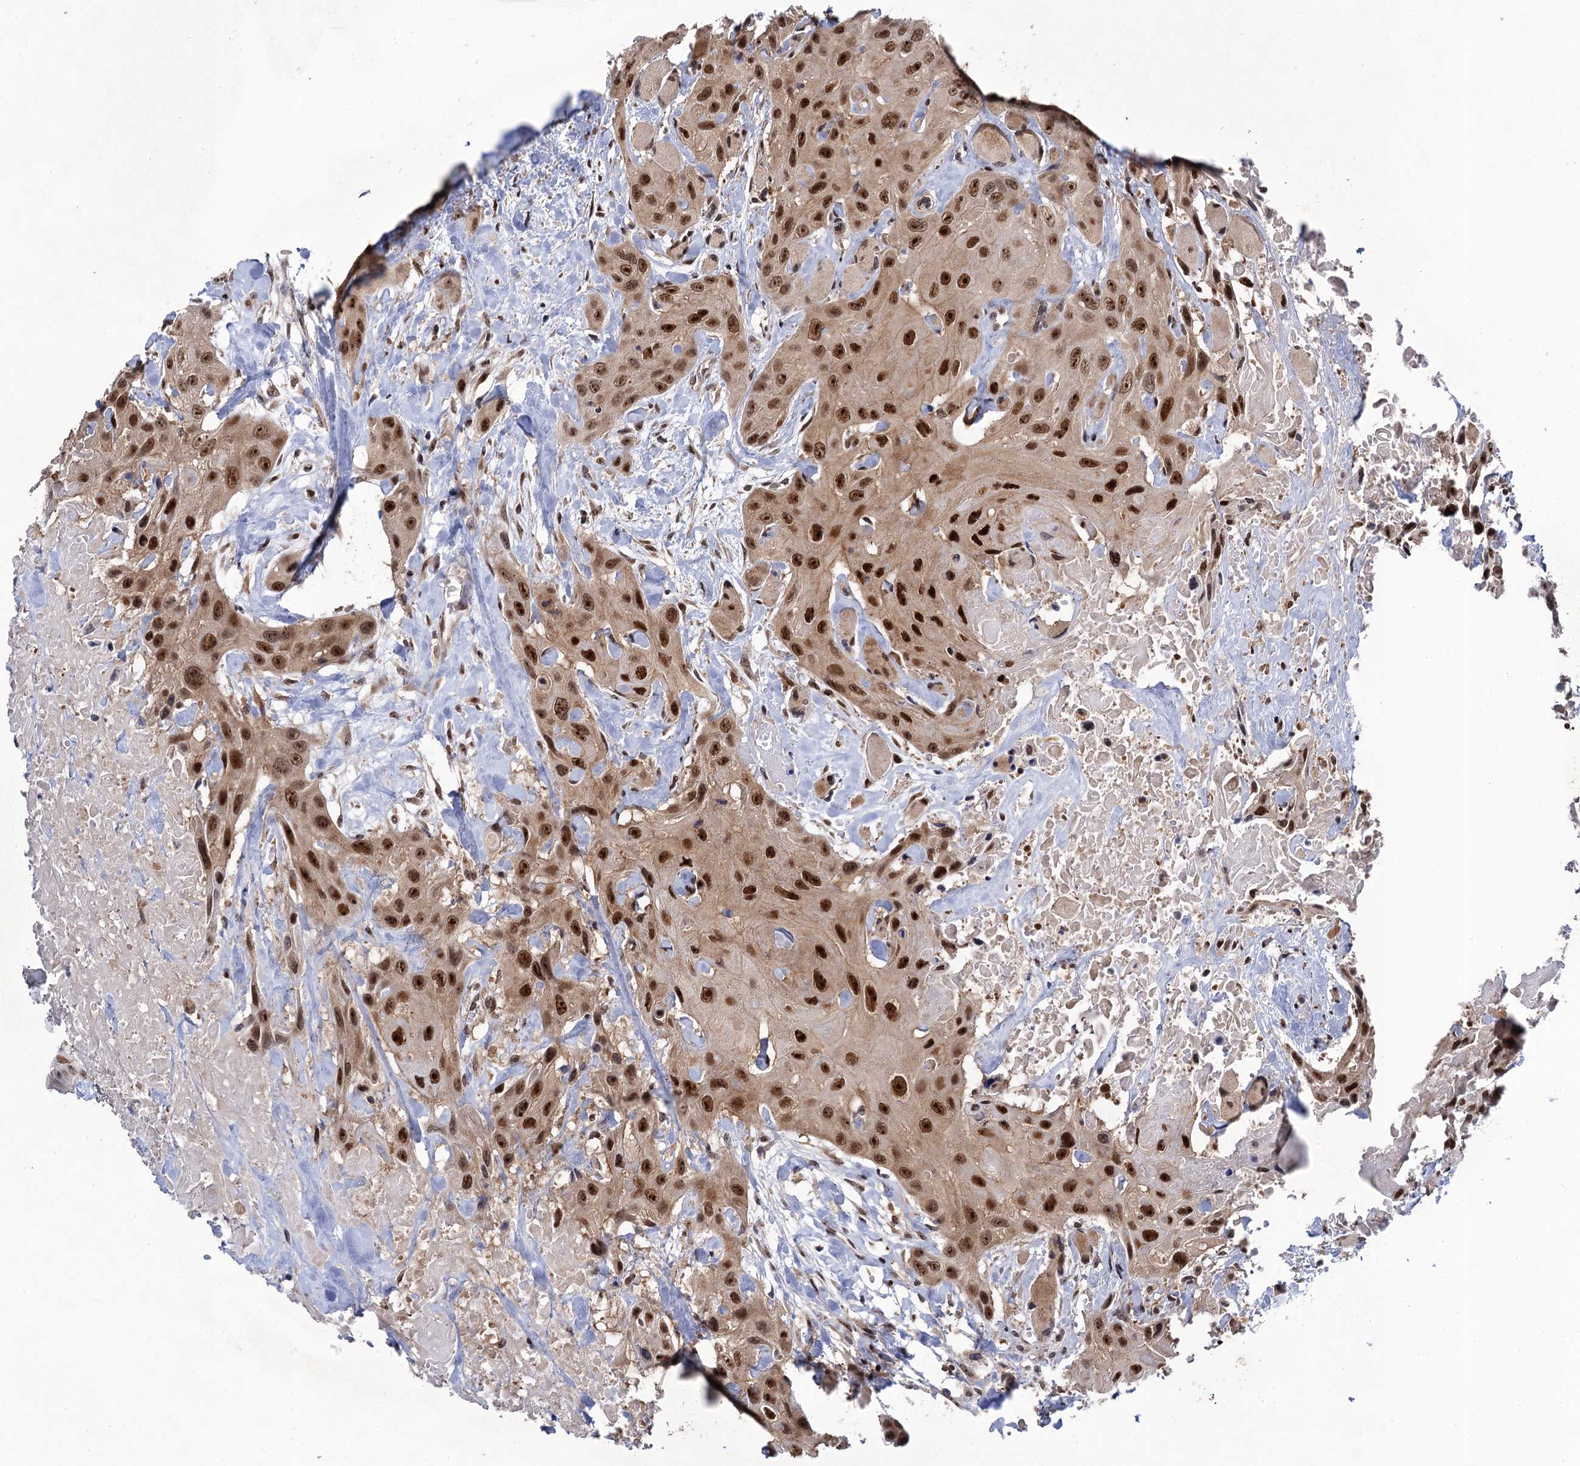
{"staining": {"intensity": "moderate", "quantity": ">75%", "location": "nuclear"}, "tissue": "head and neck cancer", "cell_type": "Tumor cells", "image_type": "cancer", "snomed": [{"axis": "morphology", "description": "Squamous cell carcinoma, NOS"}, {"axis": "topography", "description": "Head-Neck"}], "caption": "A medium amount of moderate nuclear positivity is present in about >75% of tumor cells in squamous cell carcinoma (head and neck) tissue. Using DAB (brown) and hematoxylin (blue) stains, captured at high magnification using brightfield microscopy.", "gene": "ZAR1L", "patient": {"sex": "male", "age": 81}}